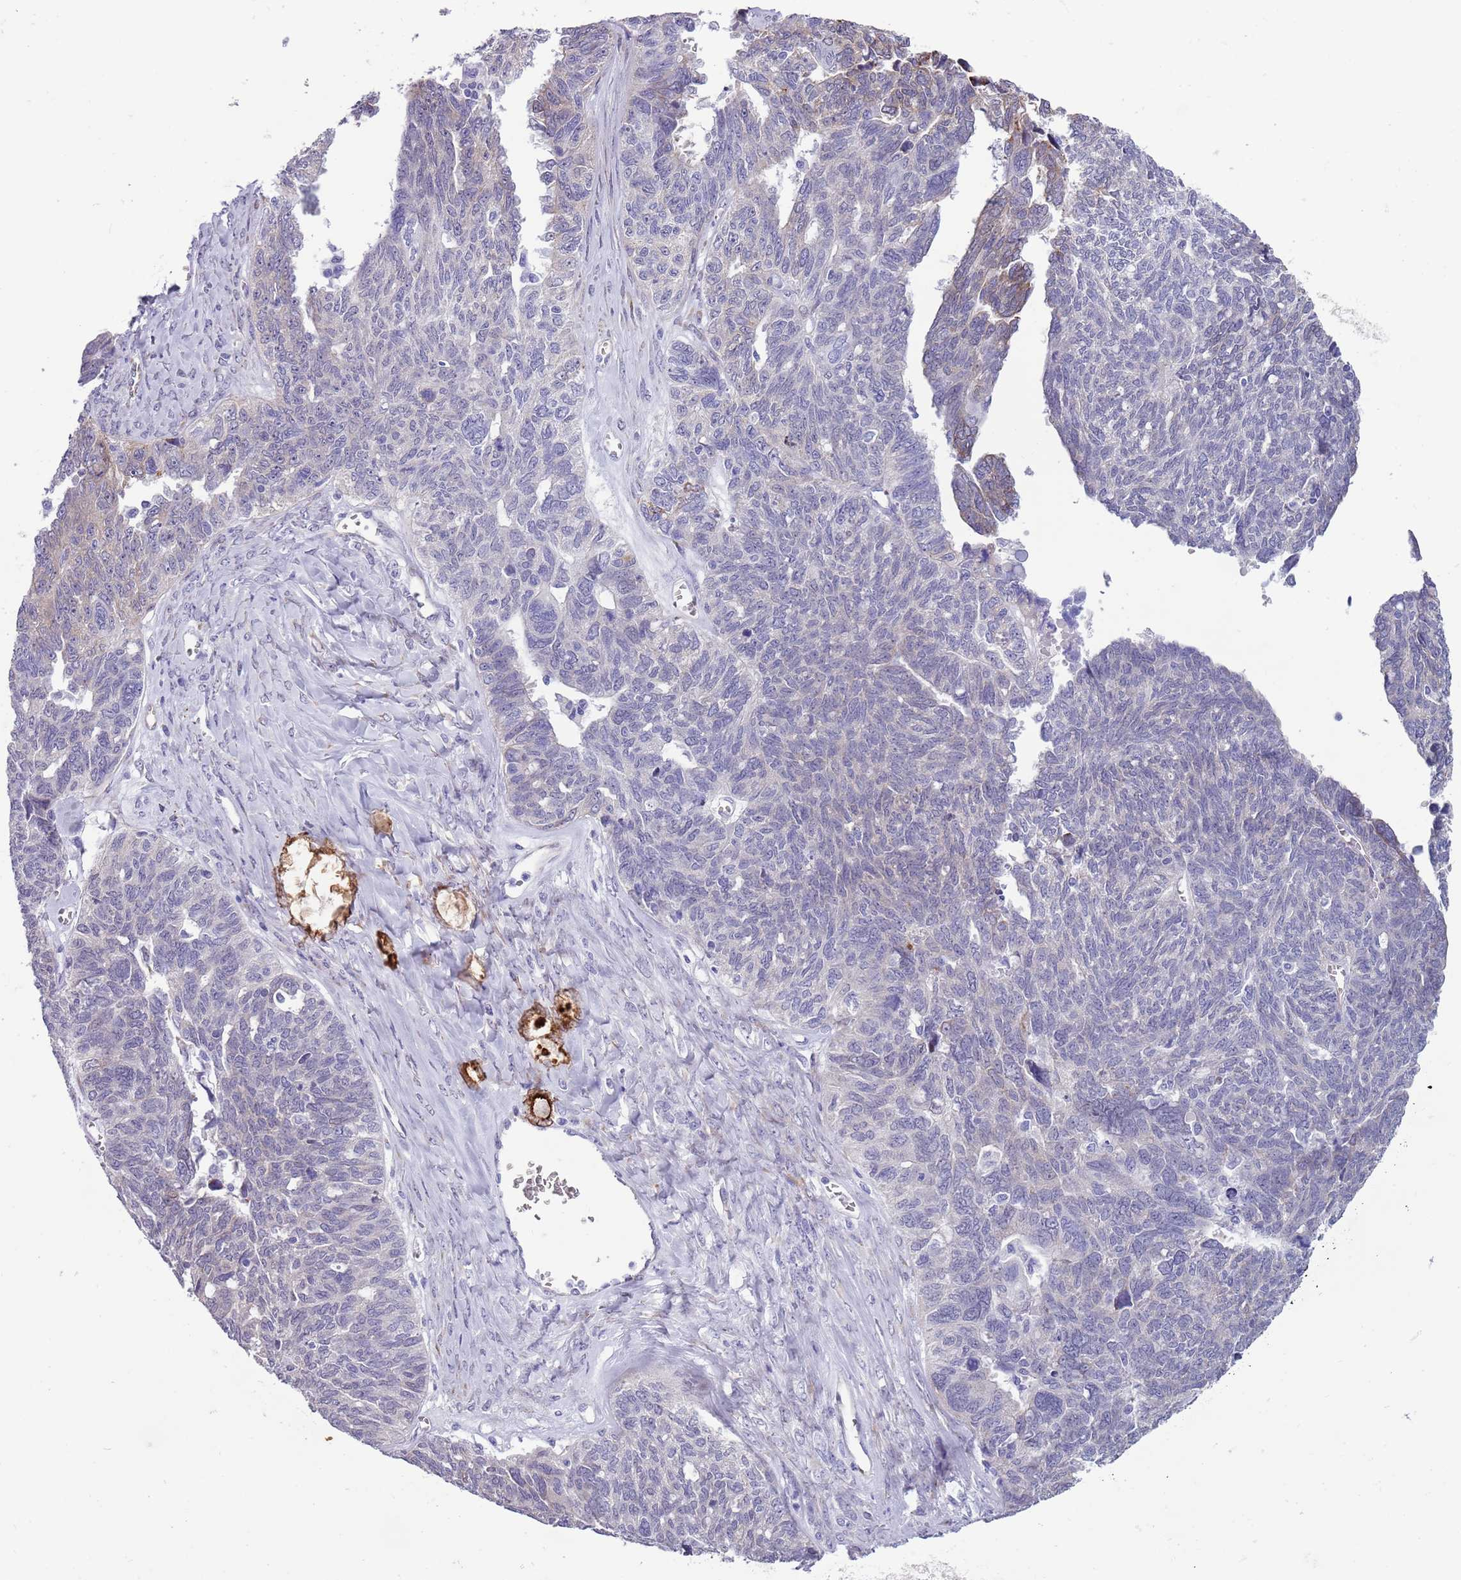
{"staining": {"intensity": "weak", "quantity": "<25%", "location": "cytoplasmic/membranous"}, "tissue": "ovarian cancer", "cell_type": "Tumor cells", "image_type": "cancer", "snomed": [{"axis": "morphology", "description": "Cystadenocarcinoma, serous, NOS"}, {"axis": "topography", "description": "Ovary"}], "caption": "This histopathology image is of ovarian serous cystadenocarcinoma stained with IHC to label a protein in brown with the nuclei are counter-stained blue. There is no positivity in tumor cells.", "gene": "MRPL32", "patient": {"sex": "female", "age": 79}}